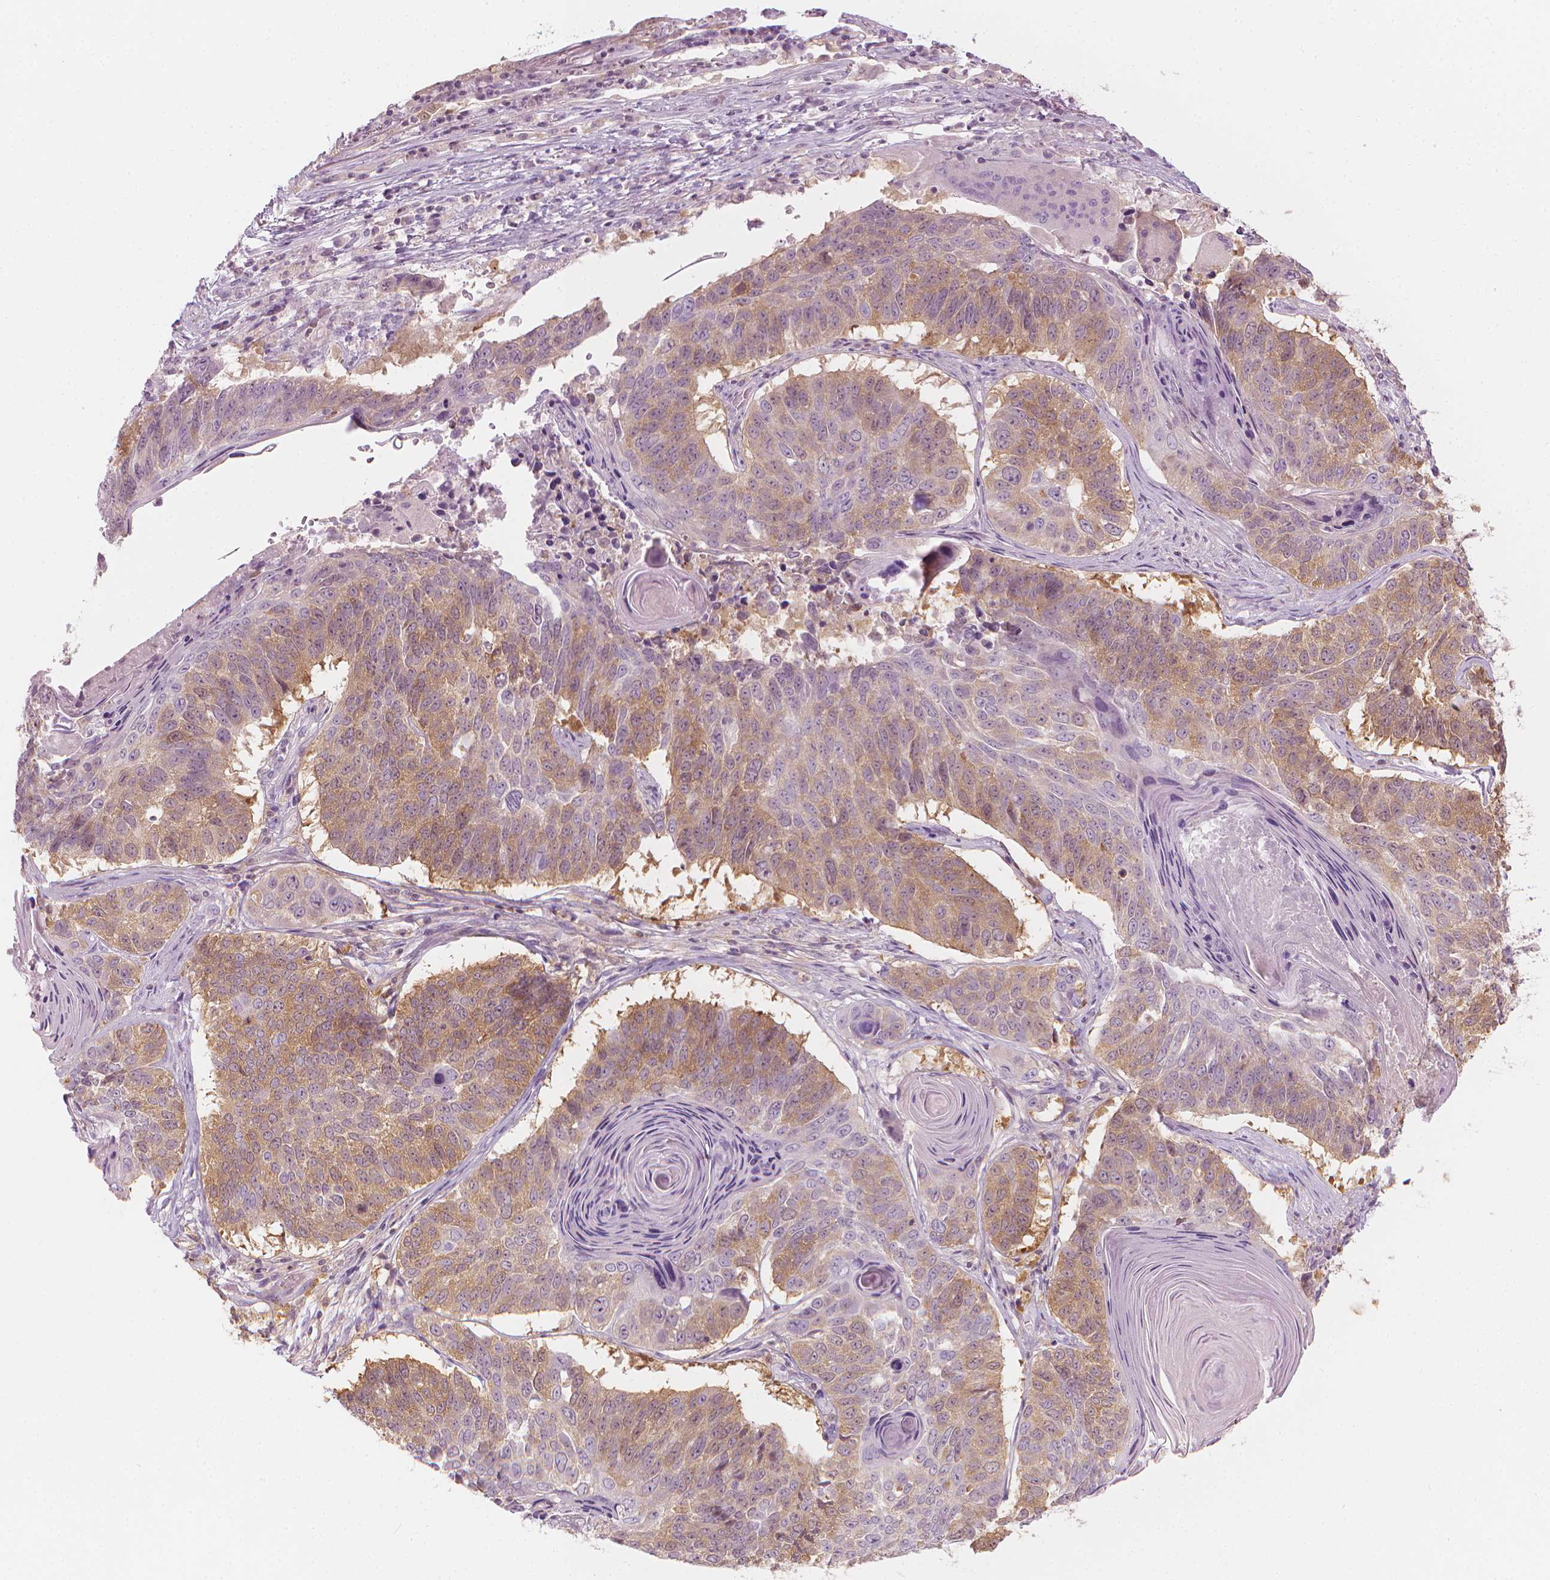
{"staining": {"intensity": "weak", "quantity": "25%-75%", "location": "cytoplasmic/membranous"}, "tissue": "lung cancer", "cell_type": "Tumor cells", "image_type": "cancer", "snomed": [{"axis": "morphology", "description": "Squamous cell carcinoma, NOS"}, {"axis": "topography", "description": "Lung"}], "caption": "High-magnification brightfield microscopy of lung squamous cell carcinoma stained with DAB (brown) and counterstained with hematoxylin (blue). tumor cells exhibit weak cytoplasmic/membranous staining is identified in about25%-75% of cells.", "gene": "SHMT1", "patient": {"sex": "male", "age": 73}}